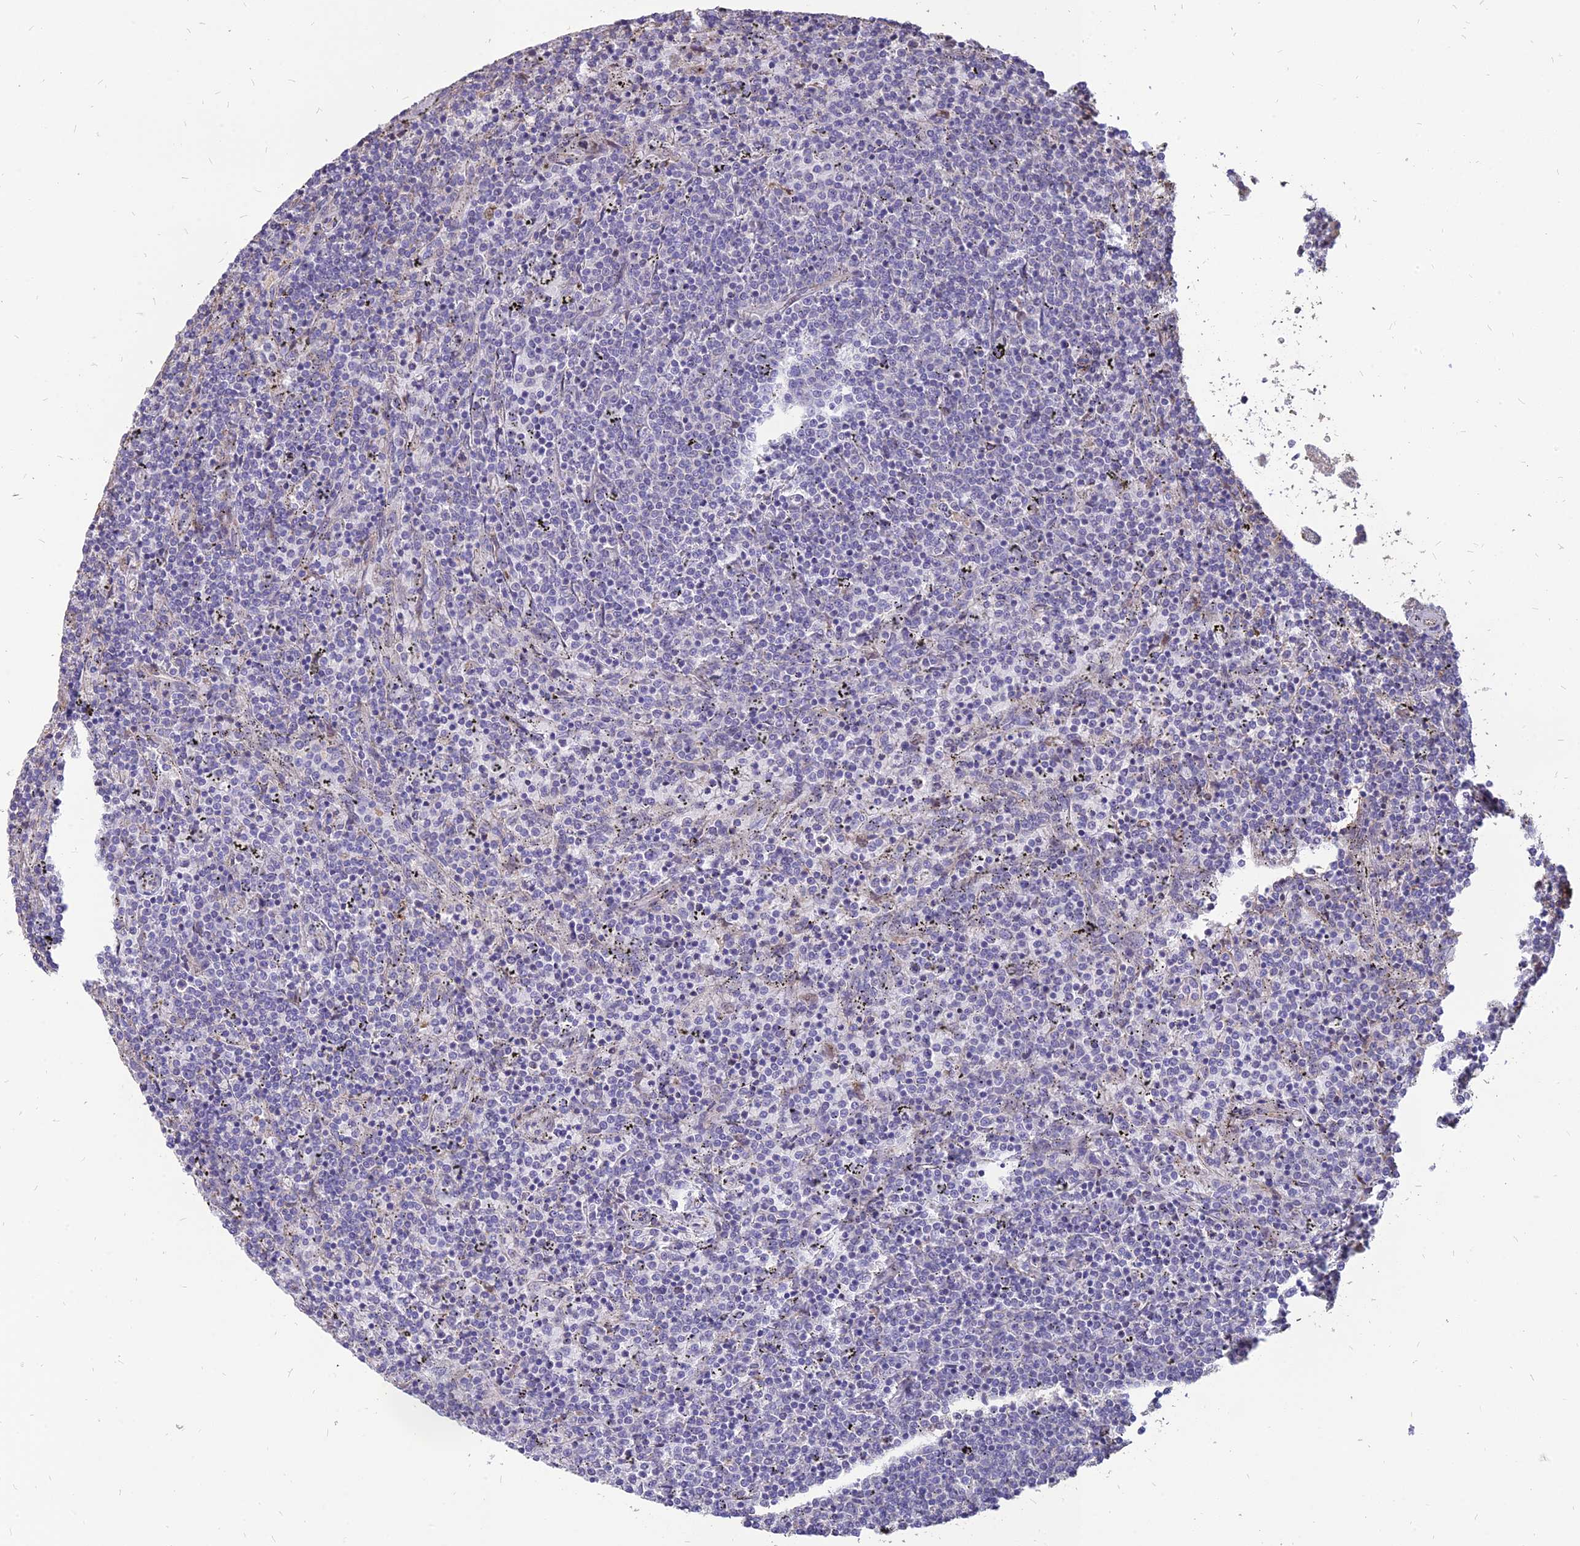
{"staining": {"intensity": "negative", "quantity": "none", "location": "none"}, "tissue": "lymphoma", "cell_type": "Tumor cells", "image_type": "cancer", "snomed": [{"axis": "morphology", "description": "Malignant lymphoma, non-Hodgkin's type, Low grade"}, {"axis": "topography", "description": "Spleen"}], "caption": "The micrograph reveals no significant expression in tumor cells of malignant lymphoma, non-Hodgkin's type (low-grade).", "gene": "ST3GAL6", "patient": {"sex": "female", "age": 50}}